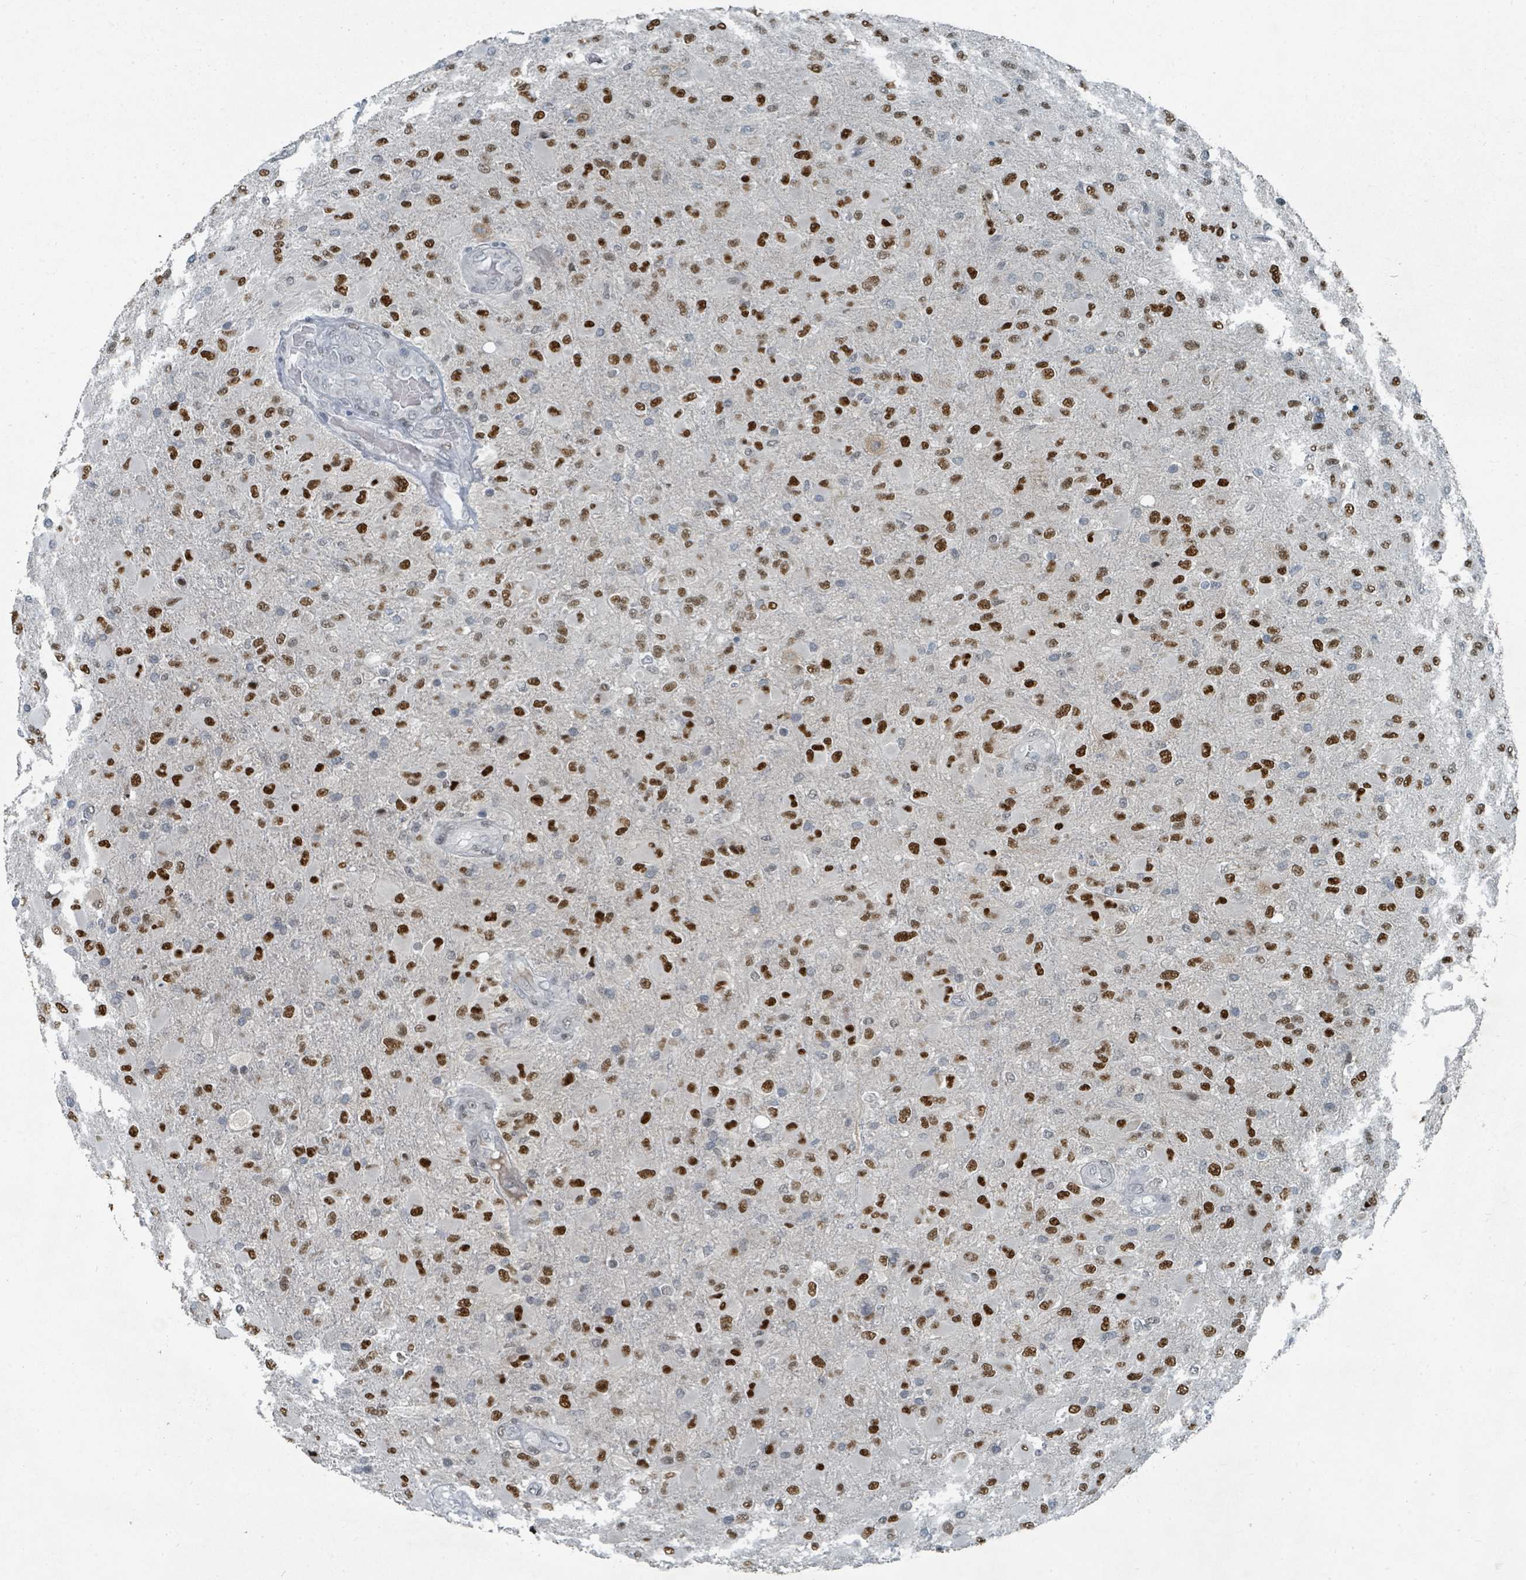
{"staining": {"intensity": "strong", "quantity": "25%-75%", "location": "nuclear"}, "tissue": "glioma", "cell_type": "Tumor cells", "image_type": "cancer", "snomed": [{"axis": "morphology", "description": "Glioma, malignant, Low grade"}, {"axis": "topography", "description": "Brain"}], "caption": "Glioma was stained to show a protein in brown. There is high levels of strong nuclear positivity in about 25%-75% of tumor cells. The staining was performed using DAB (3,3'-diaminobenzidine) to visualize the protein expression in brown, while the nuclei were stained in blue with hematoxylin (Magnification: 20x).", "gene": "UCK1", "patient": {"sex": "male", "age": 65}}